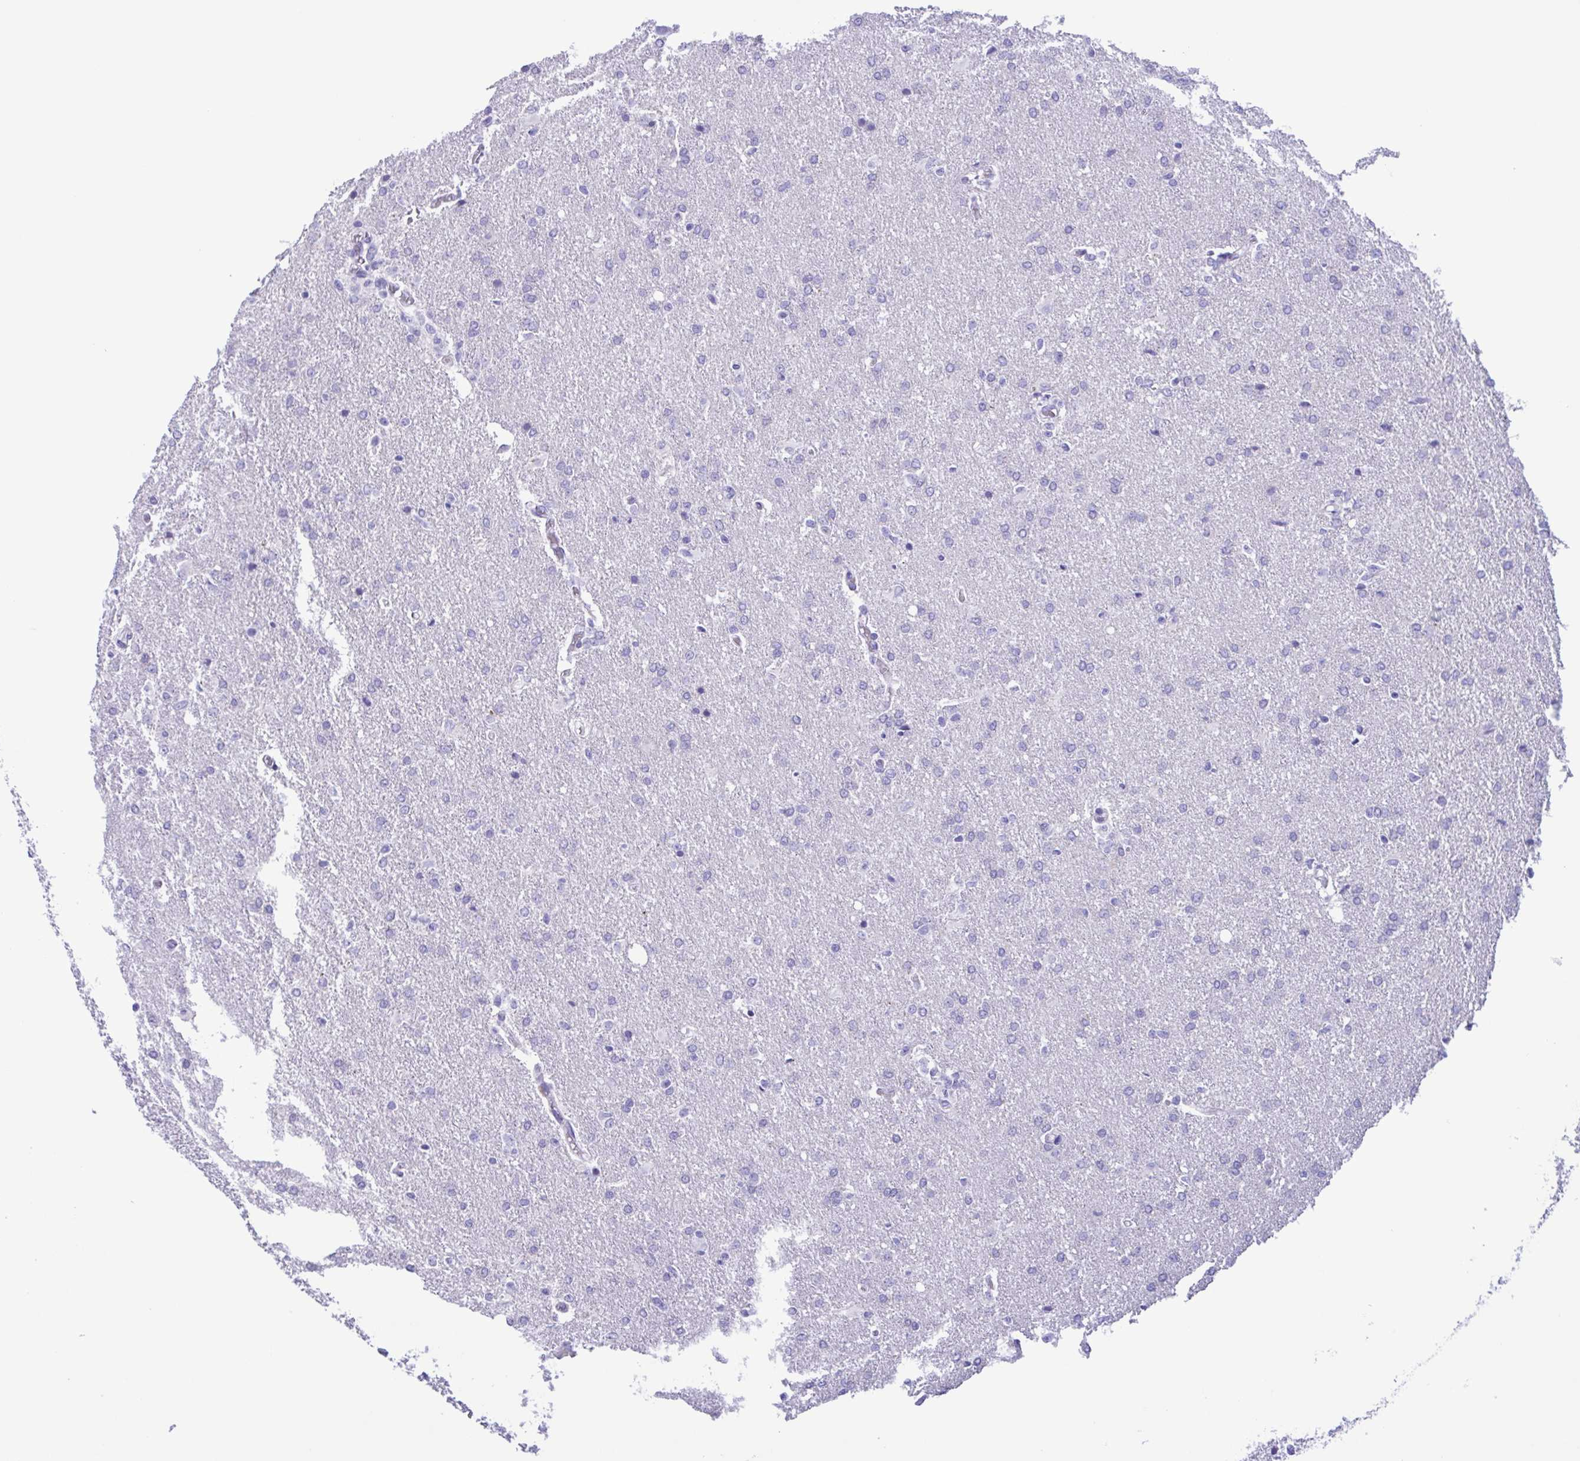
{"staining": {"intensity": "negative", "quantity": "none", "location": "none"}, "tissue": "glioma", "cell_type": "Tumor cells", "image_type": "cancer", "snomed": [{"axis": "morphology", "description": "Glioma, malignant, High grade"}, {"axis": "topography", "description": "Brain"}], "caption": "Immunohistochemistry (IHC) of human malignant glioma (high-grade) displays no expression in tumor cells.", "gene": "TSPY2", "patient": {"sex": "male", "age": 68}}